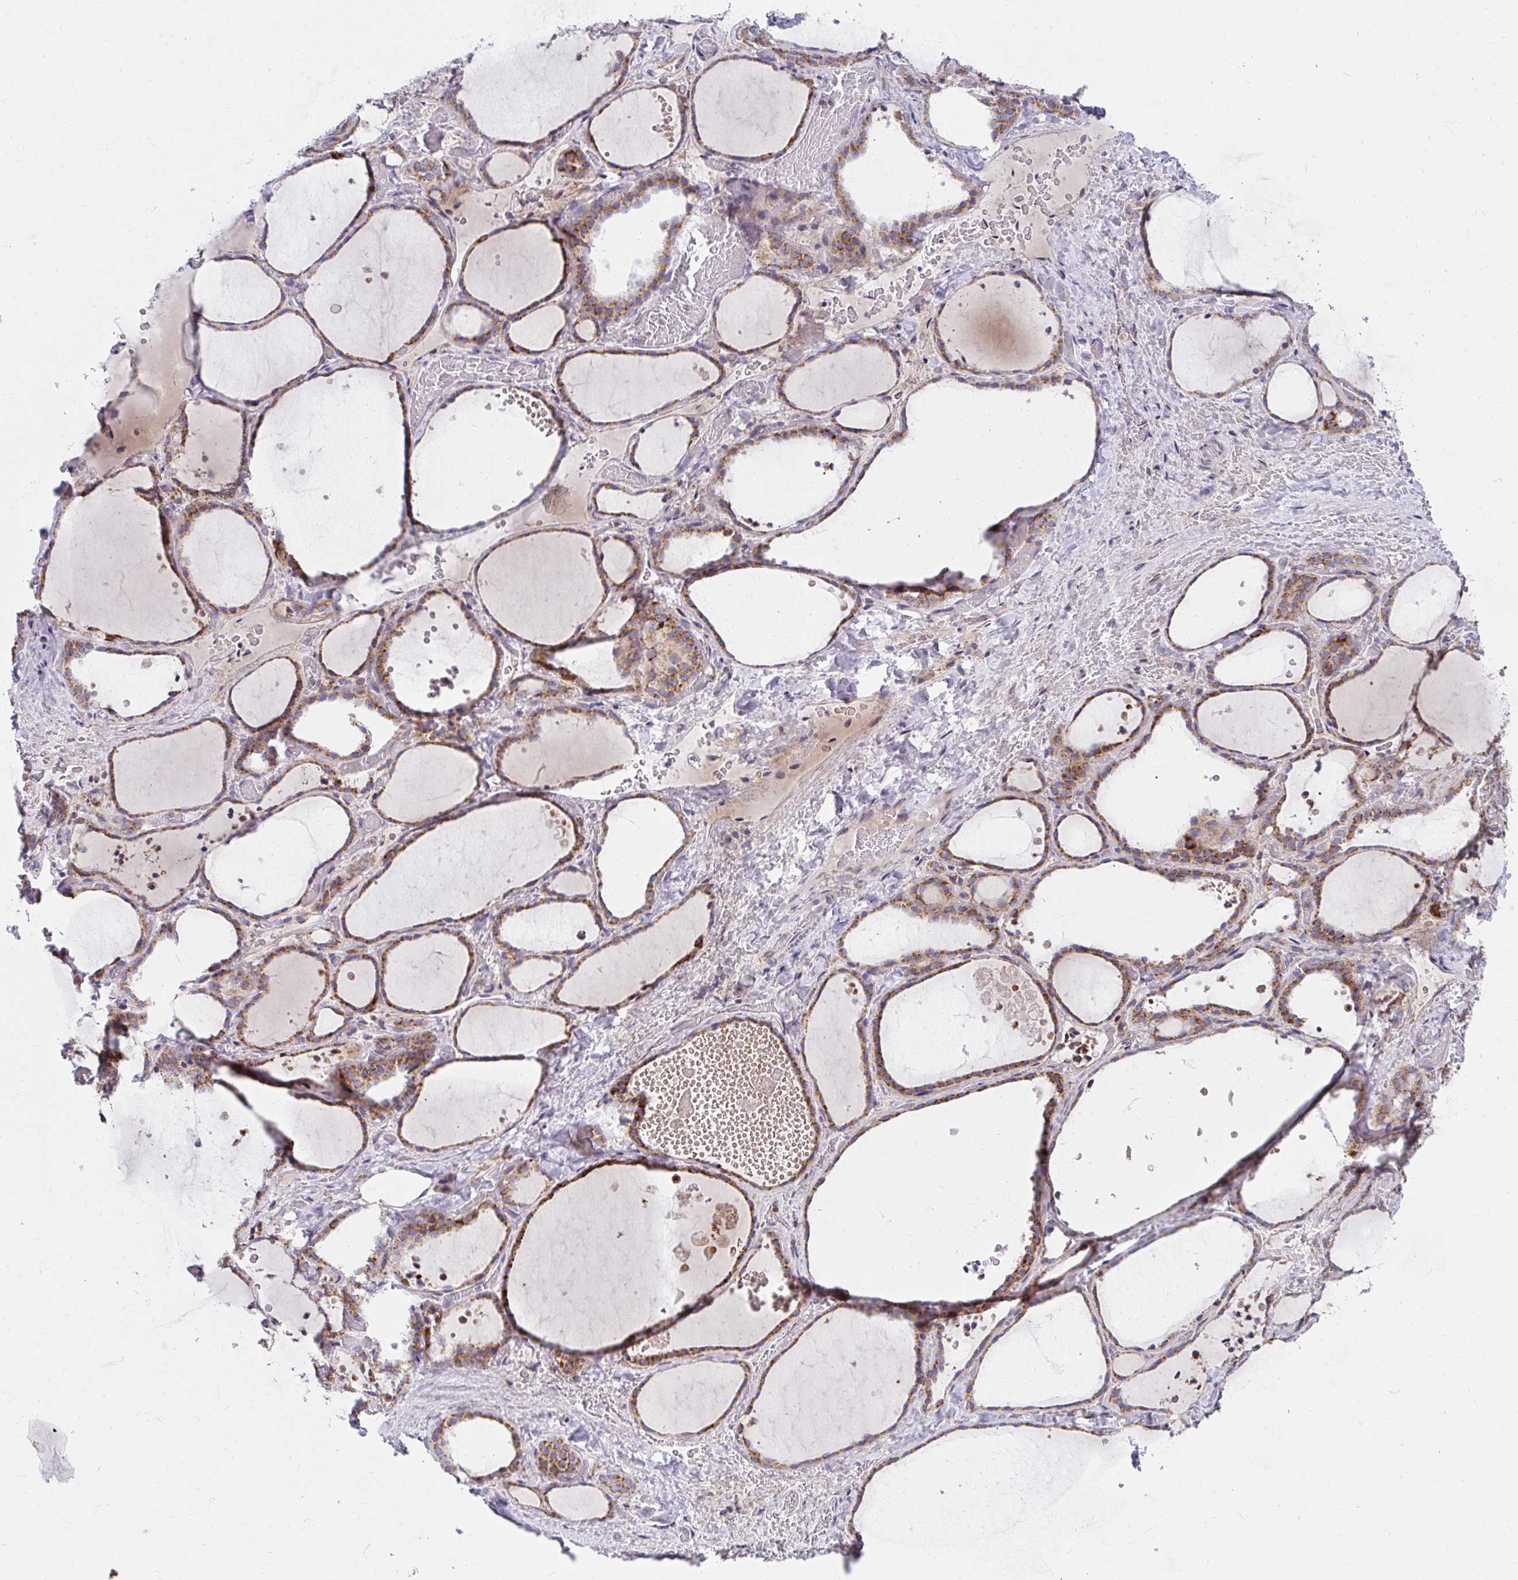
{"staining": {"intensity": "moderate", "quantity": ">75%", "location": "cytoplasmic/membranous"}, "tissue": "thyroid gland", "cell_type": "Glandular cells", "image_type": "normal", "snomed": [{"axis": "morphology", "description": "Normal tissue, NOS"}, {"axis": "topography", "description": "Thyroid gland"}], "caption": "An immunohistochemistry (IHC) micrograph of unremarkable tissue is shown. Protein staining in brown highlights moderate cytoplasmic/membranous positivity in thyroid gland within glandular cells. Immunohistochemistry (ihc) stains the protein of interest in brown and the nuclei are stained blue.", "gene": "EXOC5", "patient": {"sex": "female", "age": 36}}